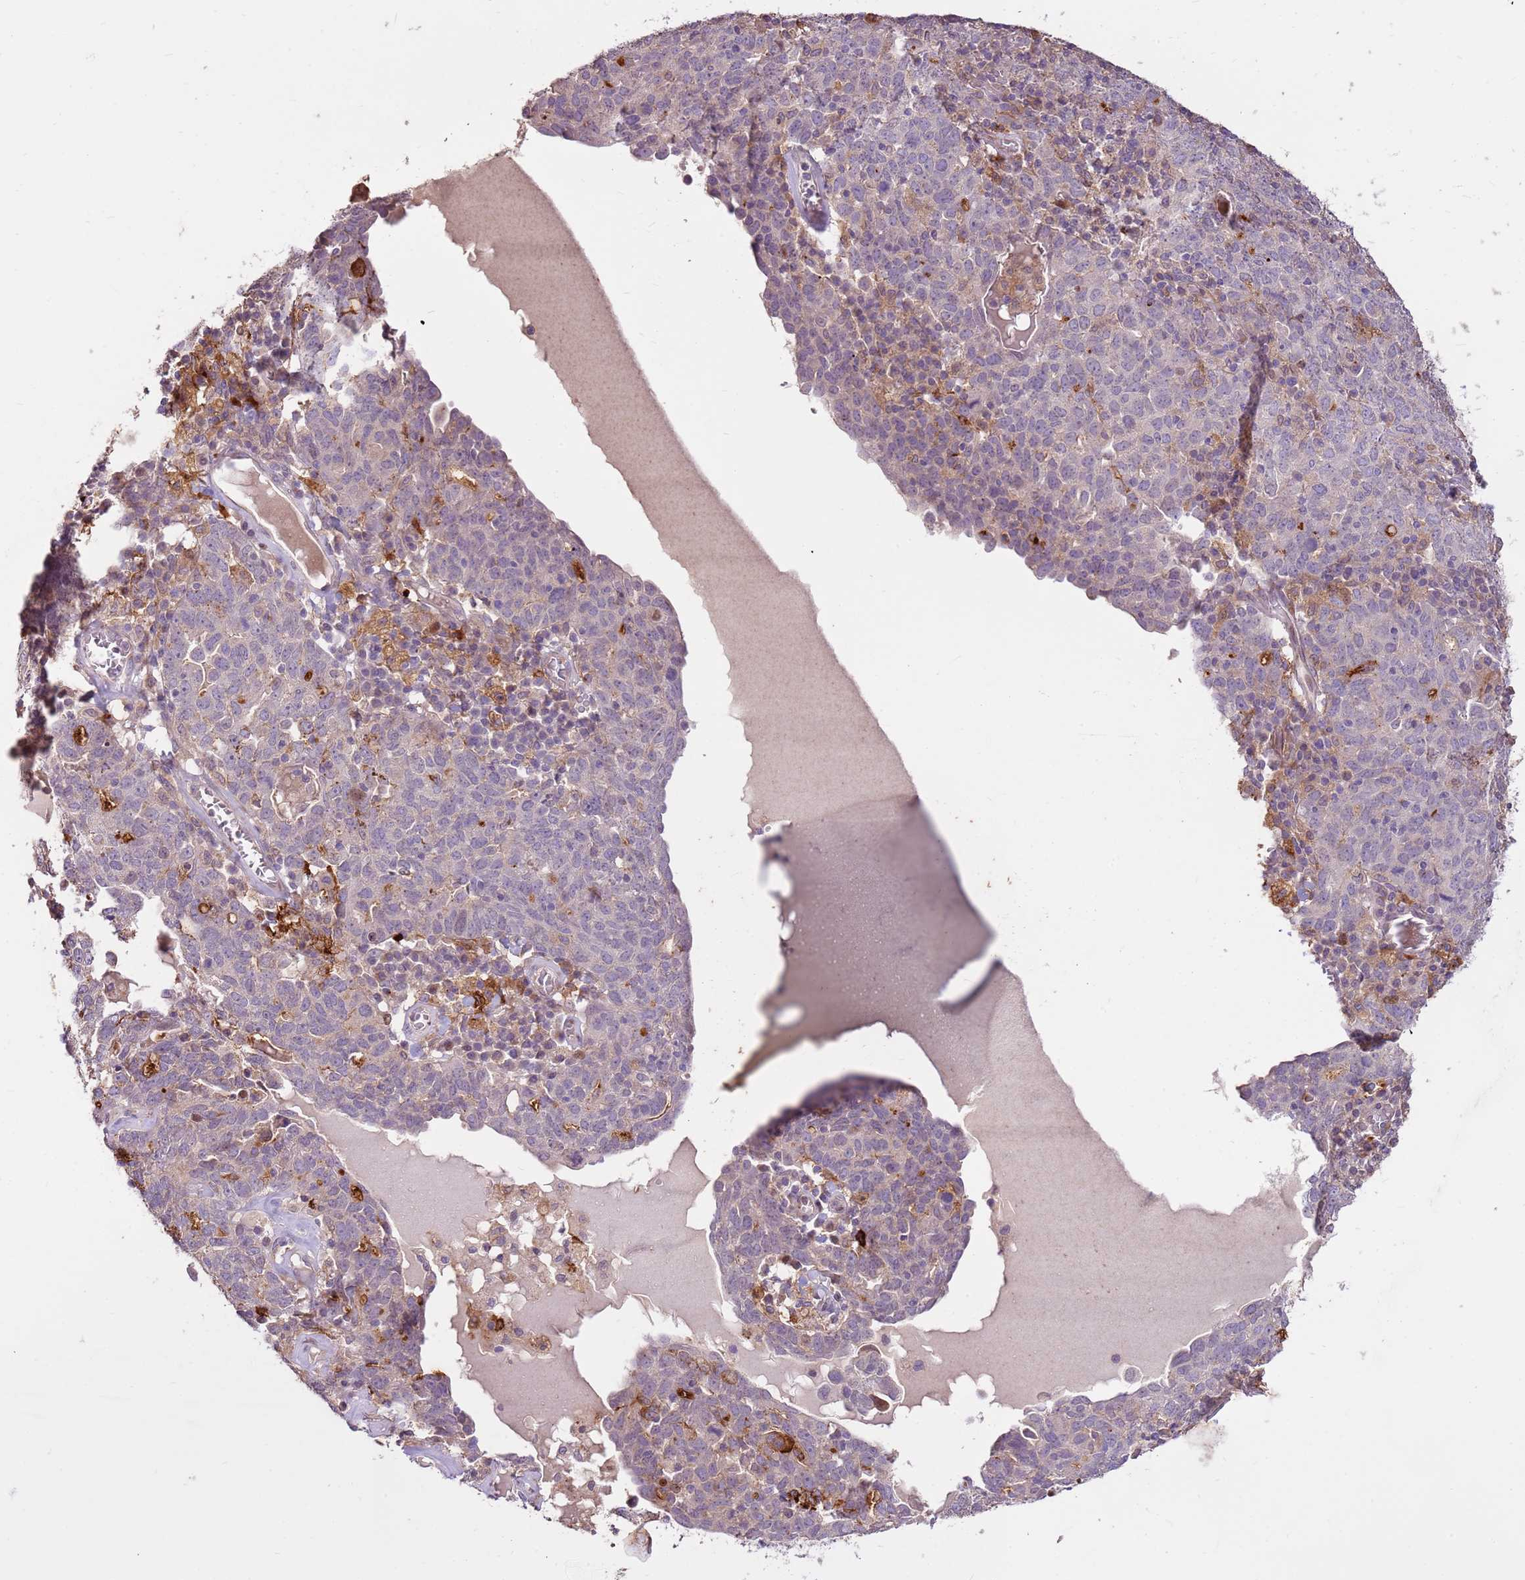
{"staining": {"intensity": "negative", "quantity": "none", "location": "none"}, "tissue": "ovarian cancer", "cell_type": "Tumor cells", "image_type": "cancer", "snomed": [{"axis": "morphology", "description": "Carcinoma, endometroid"}, {"axis": "topography", "description": "Ovary"}], "caption": "Immunohistochemical staining of ovarian cancer (endometroid carcinoma) displays no significant expression in tumor cells.", "gene": "LGI4", "patient": {"sex": "female", "age": 62}}